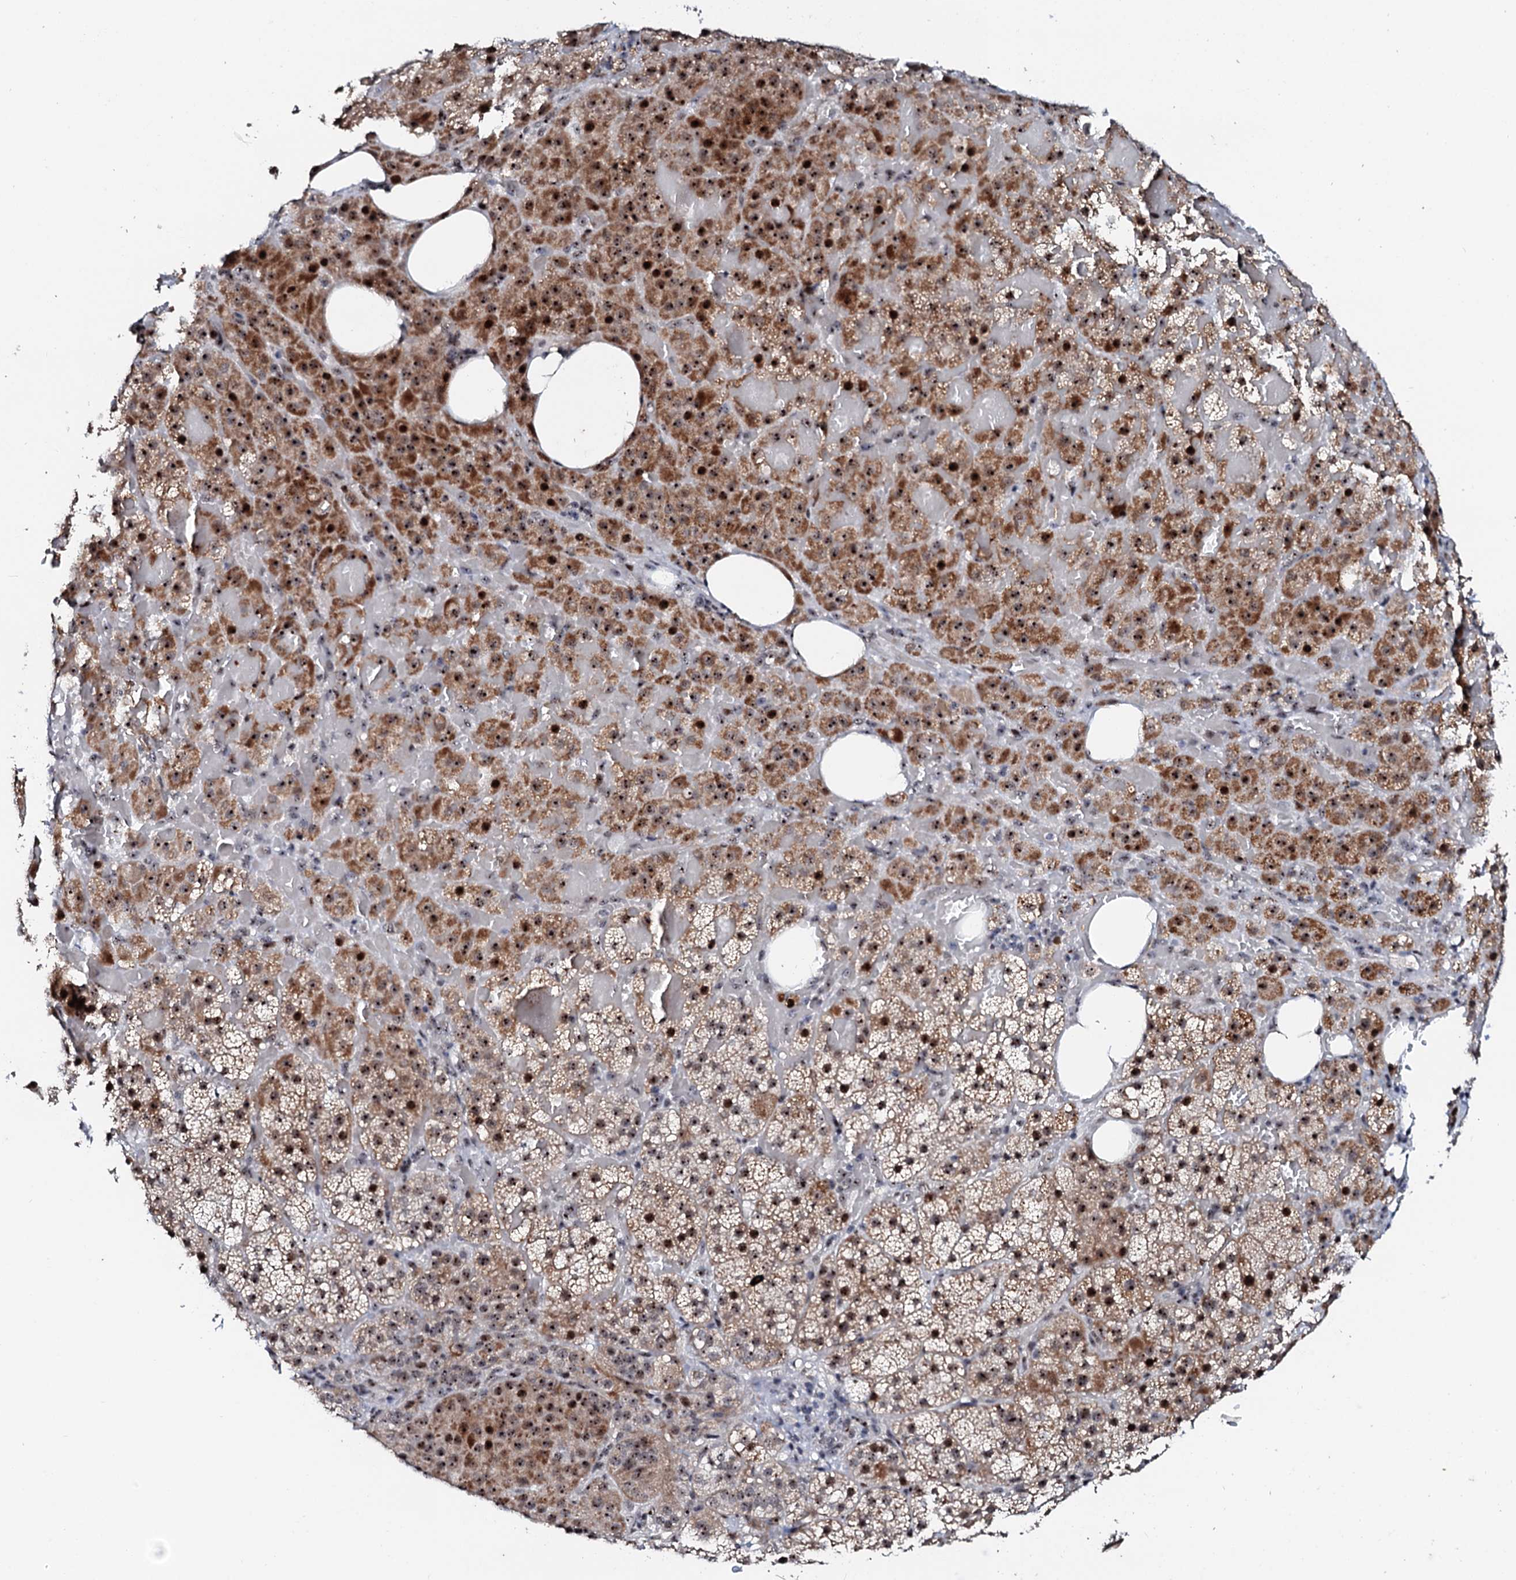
{"staining": {"intensity": "moderate", "quantity": ">75%", "location": "cytoplasmic/membranous,nuclear"}, "tissue": "adrenal gland", "cell_type": "Glandular cells", "image_type": "normal", "snomed": [{"axis": "morphology", "description": "Normal tissue, NOS"}, {"axis": "topography", "description": "Adrenal gland"}], "caption": "High-magnification brightfield microscopy of normal adrenal gland stained with DAB (3,3'-diaminobenzidine) (brown) and counterstained with hematoxylin (blue). glandular cells exhibit moderate cytoplasmic/membranous,nuclear positivity is identified in approximately>75% of cells.", "gene": "NEUROG3", "patient": {"sex": "female", "age": 59}}